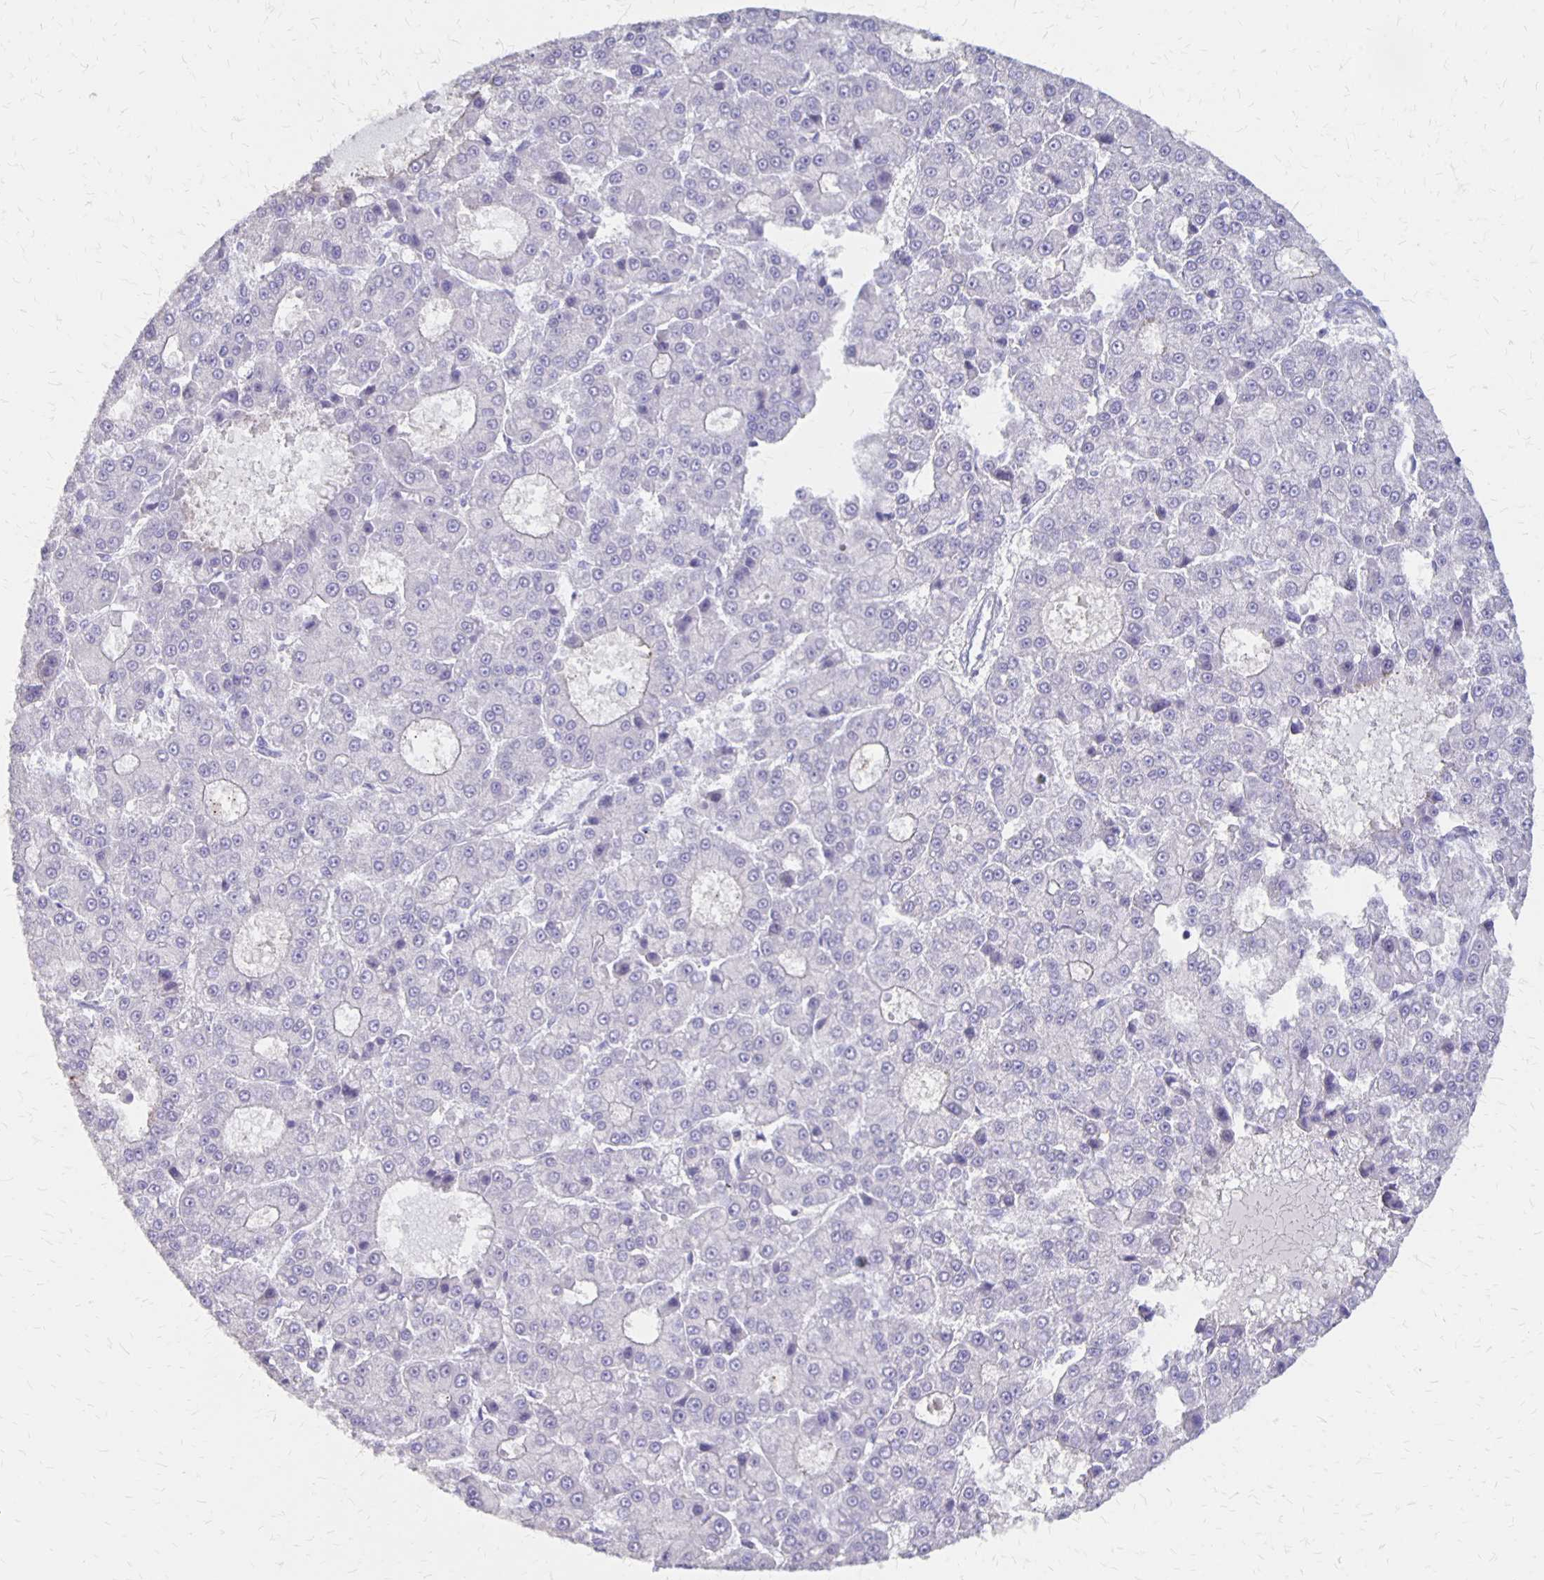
{"staining": {"intensity": "negative", "quantity": "none", "location": "none"}, "tissue": "liver cancer", "cell_type": "Tumor cells", "image_type": "cancer", "snomed": [{"axis": "morphology", "description": "Carcinoma, Hepatocellular, NOS"}, {"axis": "topography", "description": "Liver"}], "caption": "Photomicrograph shows no significant protein positivity in tumor cells of hepatocellular carcinoma (liver).", "gene": "SEPTIN5", "patient": {"sex": "male", "age": 70}}